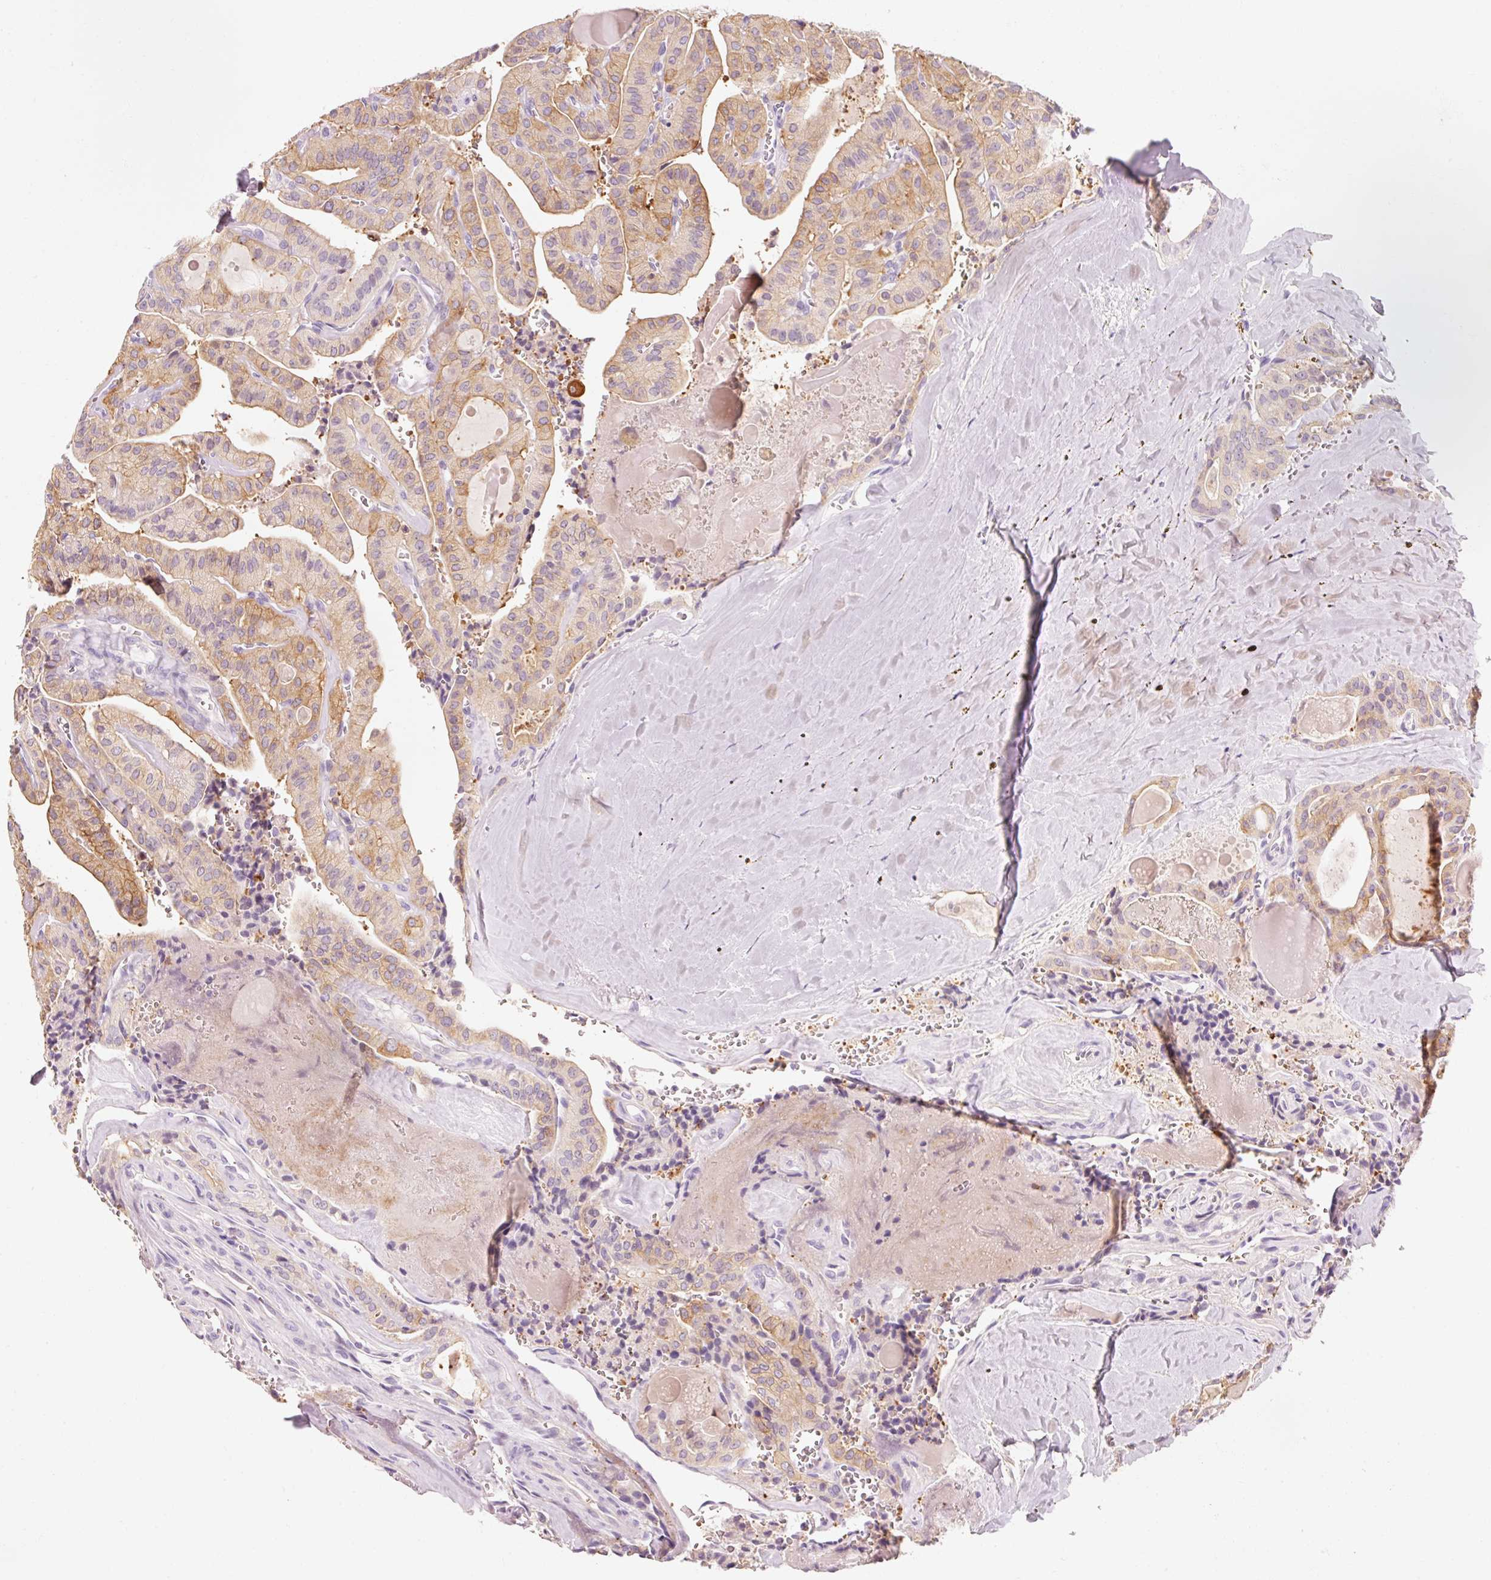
{"staining": {"intensity": "moderate", "quantity": "25%-75%", "location": "cytoplasmic/membranous"}, "tissue": "thyroid cancer", "cell_type": "Tumor cells", "image_type": "cancer", "snomed": [{"axis": "morphology", "description": "Papillary adenocarcinoma, NOS"}, {"axis": "topography", "description": "Thyroid gland"}], "caption": "Immunohistochemistry (IHC) (DAB) staining of human thyroid papillary adenocarcinoma demonstrates moderate cytoplasmic/membranous protein expression in approximately 25%-75% of tumor cells. Nuclei are stained in blue.", "gene": "OR8K1", "patient": {"sex": "male", "age": 52}}